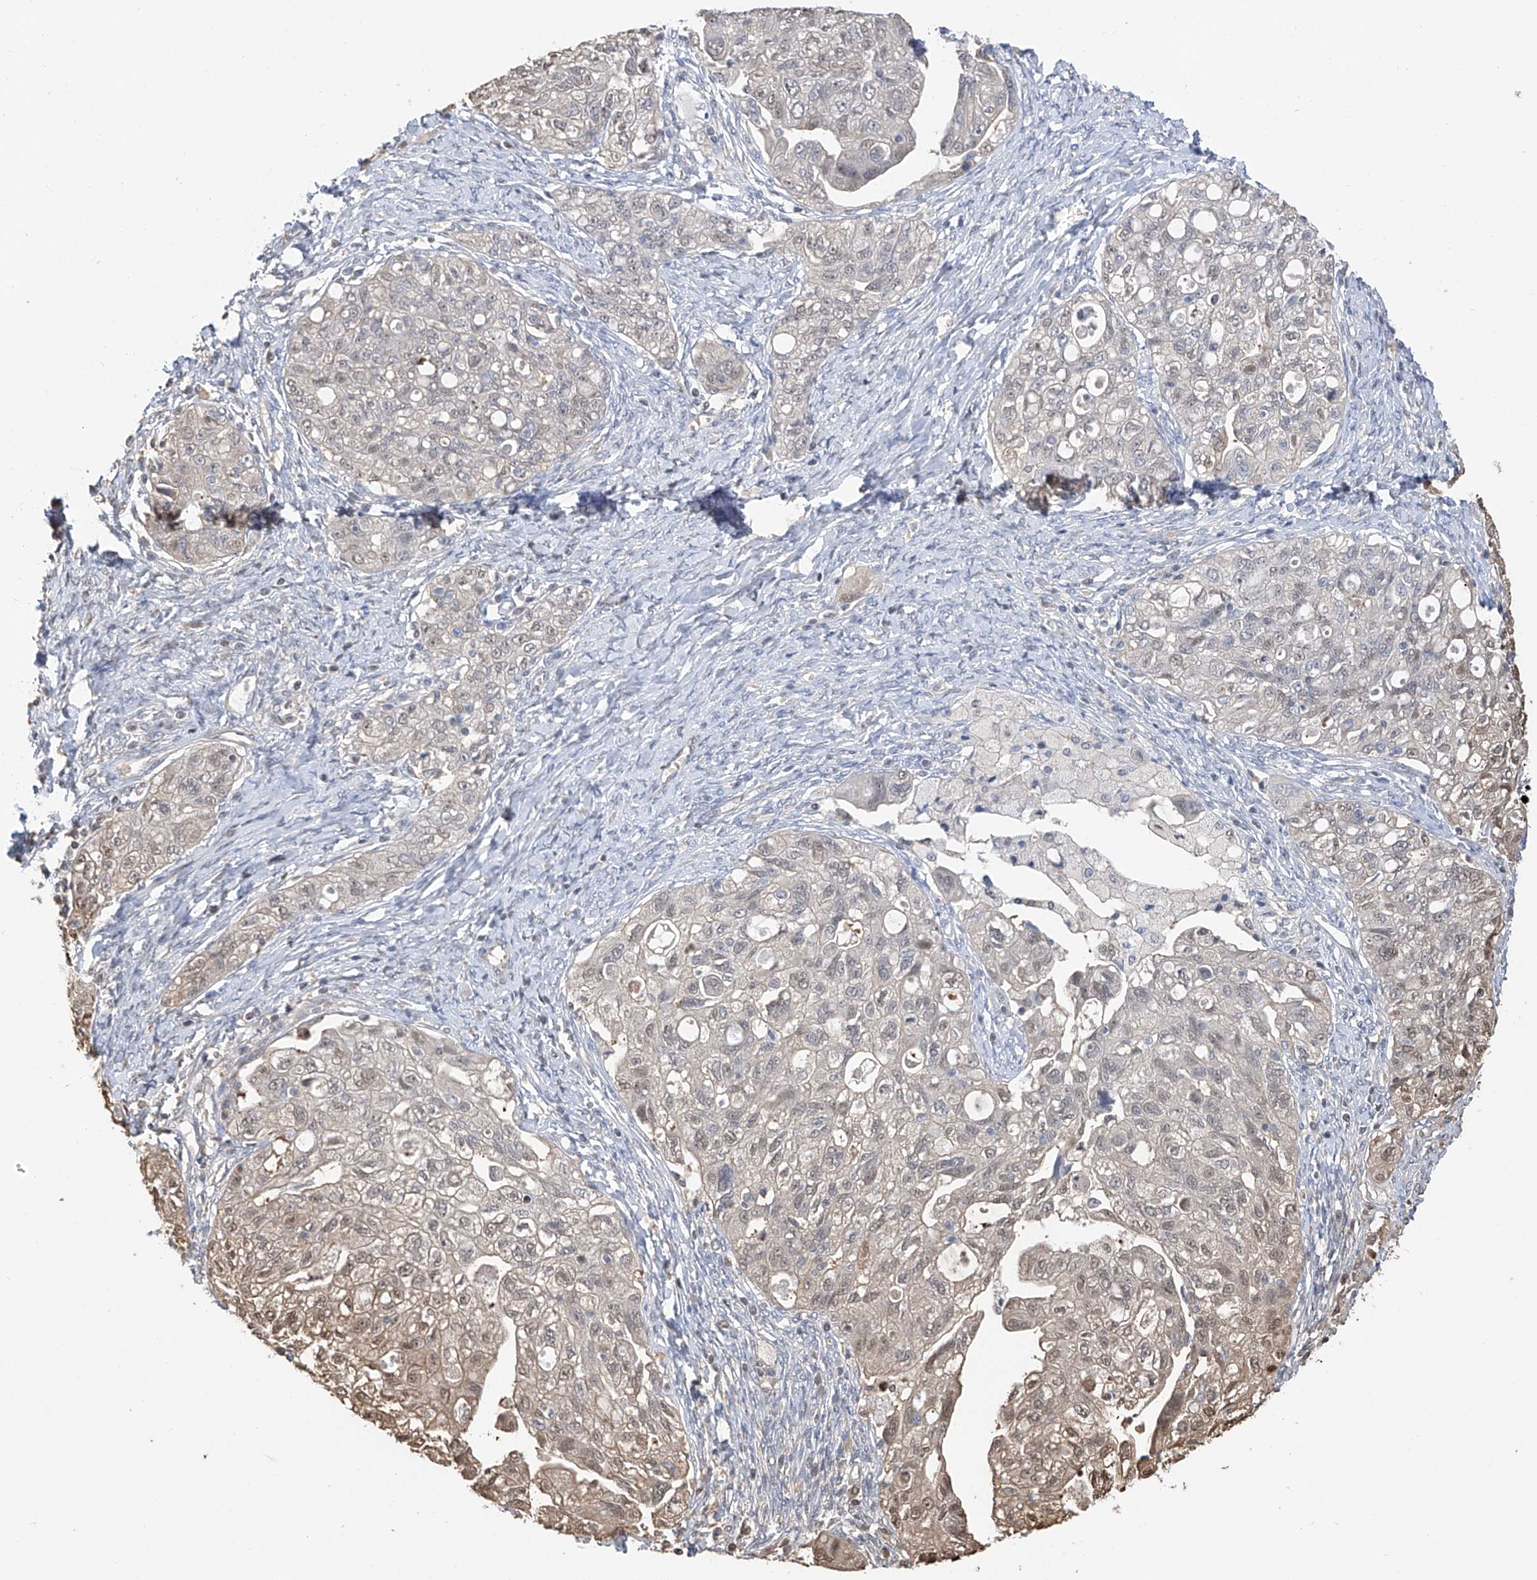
{"staining": {"intensity": "negative", "quantity": "none", "location": "none"}, "tissue": "ovarian cancer", "cell_type": "Tumor cells", "image_type": "cancer", "snomed": [{"axis": "morphology", "description": "Carcinoma, NOS"}, {"axis": "morphology", "description": "Cystadenocarcinoma, serous, NOS"}, {"axis": "topography", "description": "Ovary"}], "caption": "There is no significant positivity in tumor cells of carcinoma (ovarian). The staining was performed using DAB (3,3'-diaminobenzidine) to visualize the protein expression in brown, while the nuclei were stained in blue with hematoxylin (Magnification: 20x).", "gene": "PMM1", "patient": {"sex": "female", "age": 69}}